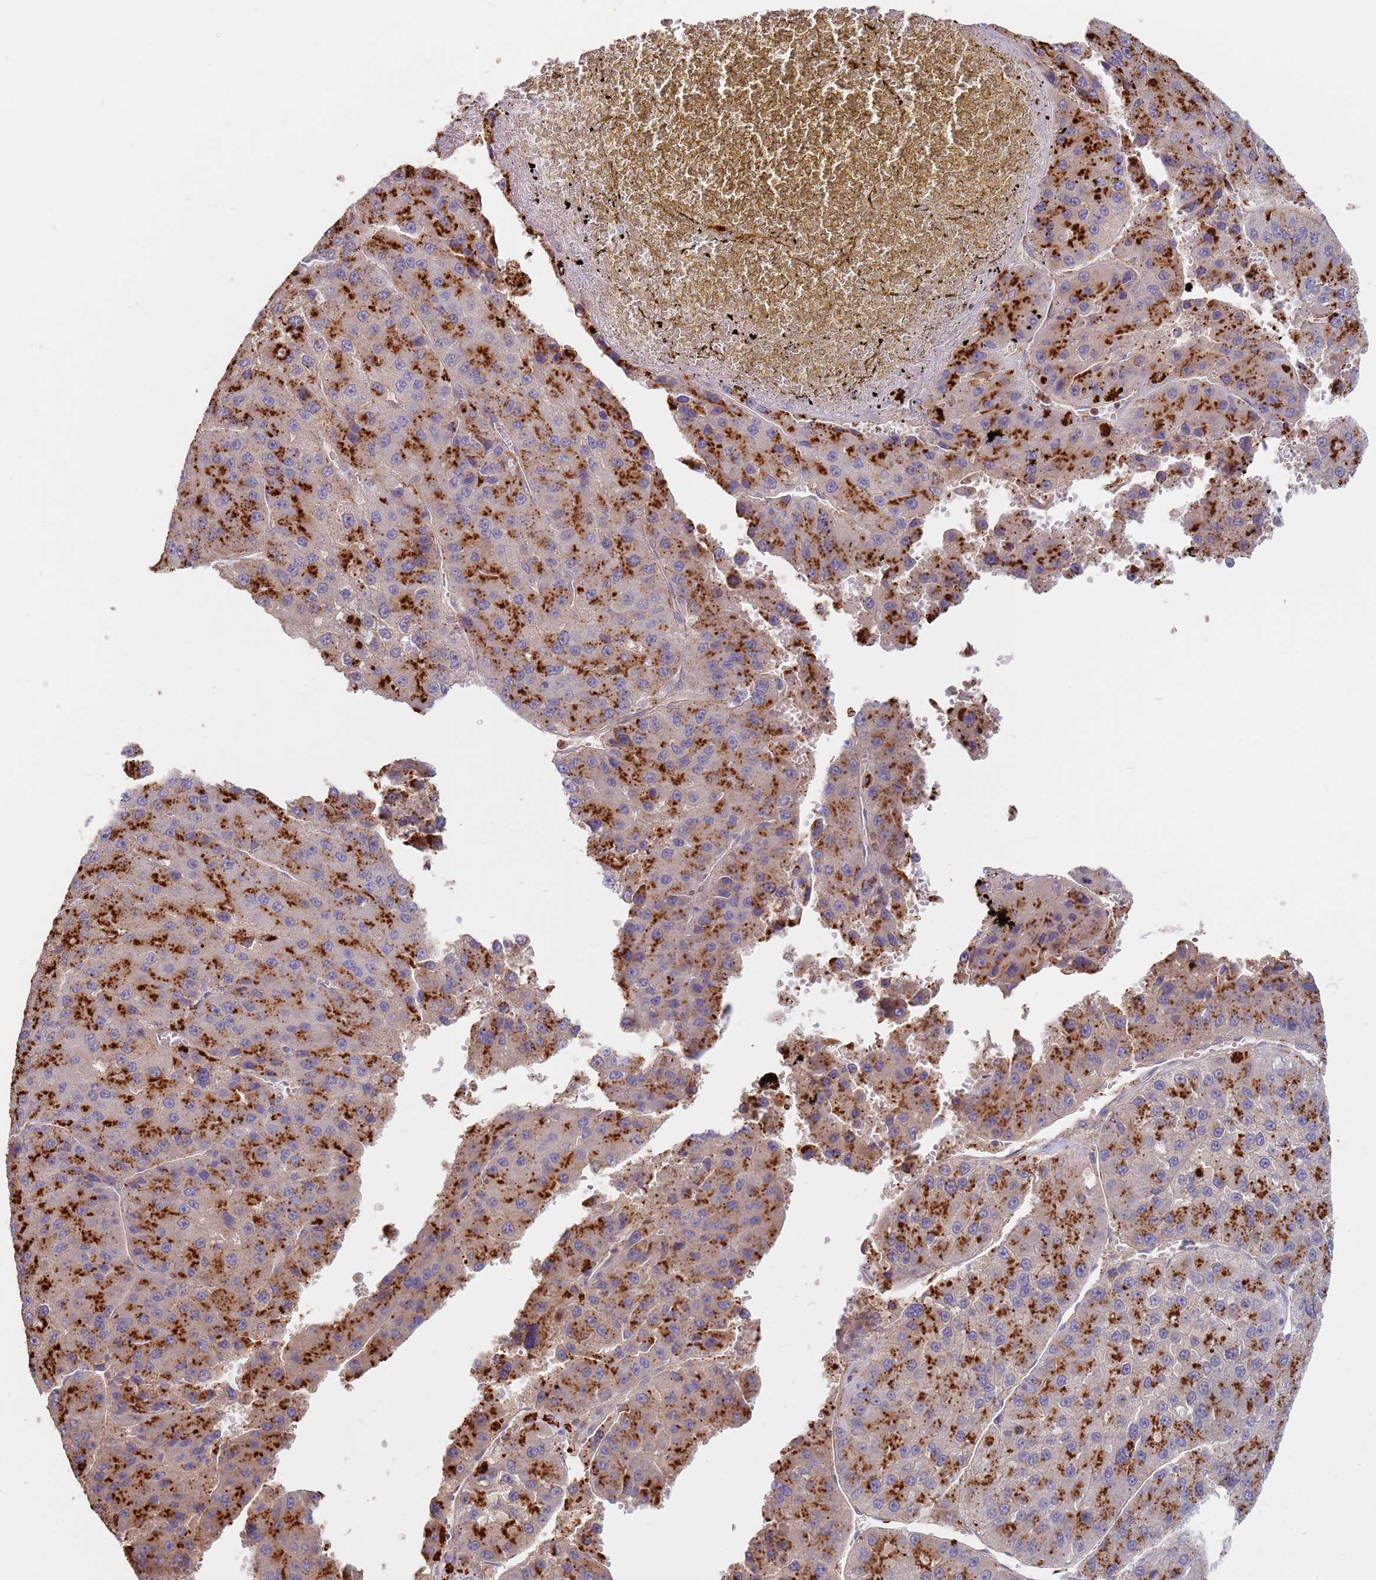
{"staining": {"intensity": "strong", "quantity": "25%-75%", "location": "cytoplasmic/membranous"}, "tissue": "liver cancer", "cell_type": "Tumor cells", "image_type": "cancer", "snomed": [{"axis": "morphology", "description": "Carcinoma, Hepatocellular, NOS"}, {"axis": "topography", "description": "Liver"}], "caption": "The histopathology image reveals immunohistochemical staining of hepatocellular carcinoma (liver). There is strong cytoplasmic/membranous expression is present in about 25%-75% of tumor cells.", "gene": "TMEM229B", "patient": {"sex": "female", "age": 73}}